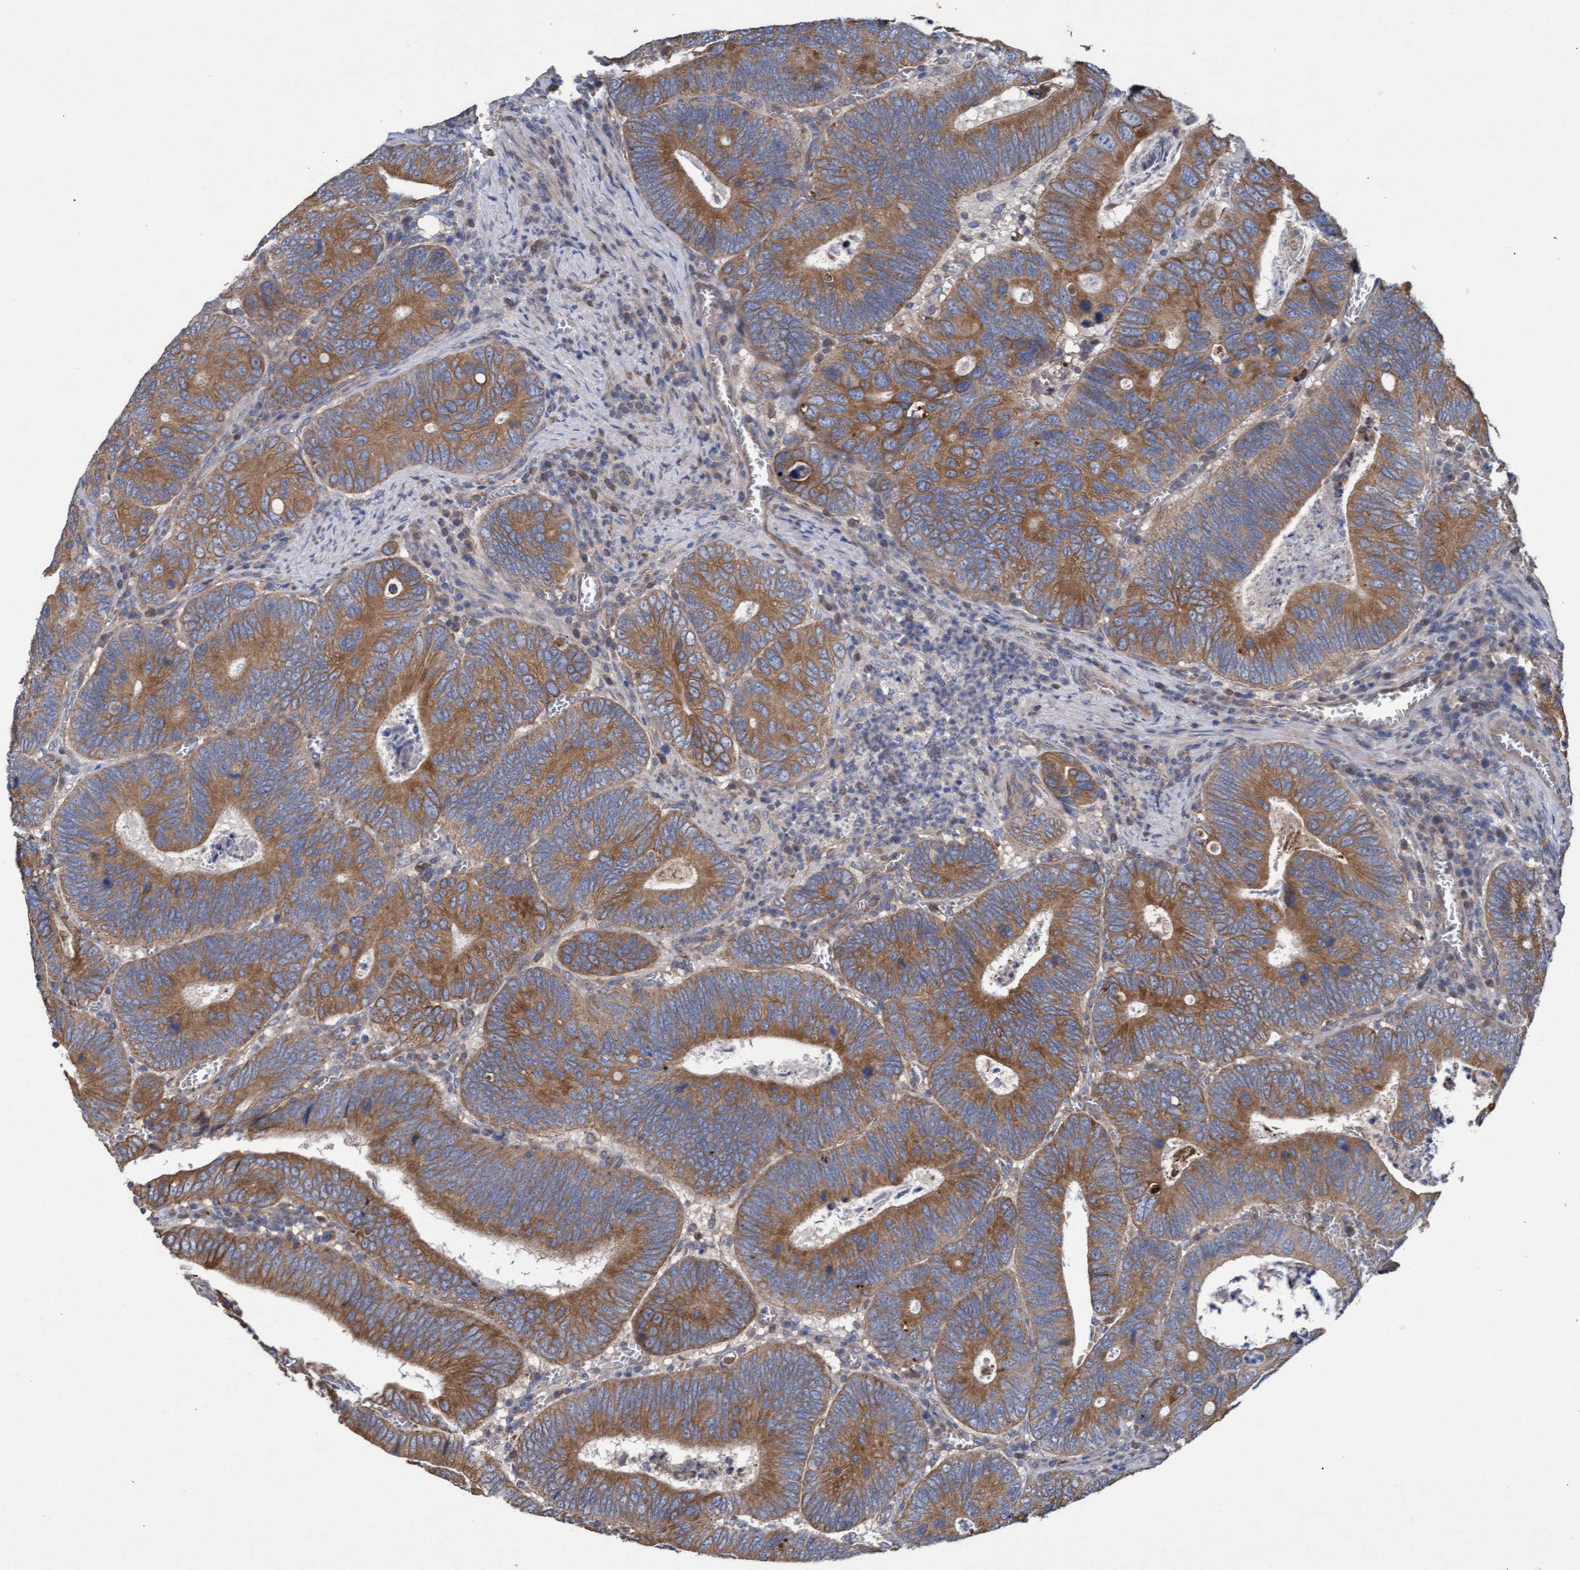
{"staining": {"intensity": "moderate", "quantity": ">75%", "location": "cytoplasmic/membranous"}, "tissue": "colorectal cancer", "cell_type": "Tumor cells", "image_type": "cancer", "snomed": [{"axis": "morphology", "description": "Inflammation, NOS"}, {"axis": "morphology", "description": "Adenocarcinoma, NOS"}, {"axis": "topography", "description": "Colon"}], "caption": "This is a micrograph of IHC staining of adenocarcinoma (colorectal), which shows moderate positivity in the cytoplasmic/membranous of tumor cells.", "gene": "MRPL38", "patient": {"sex": "male", "age": 72}}